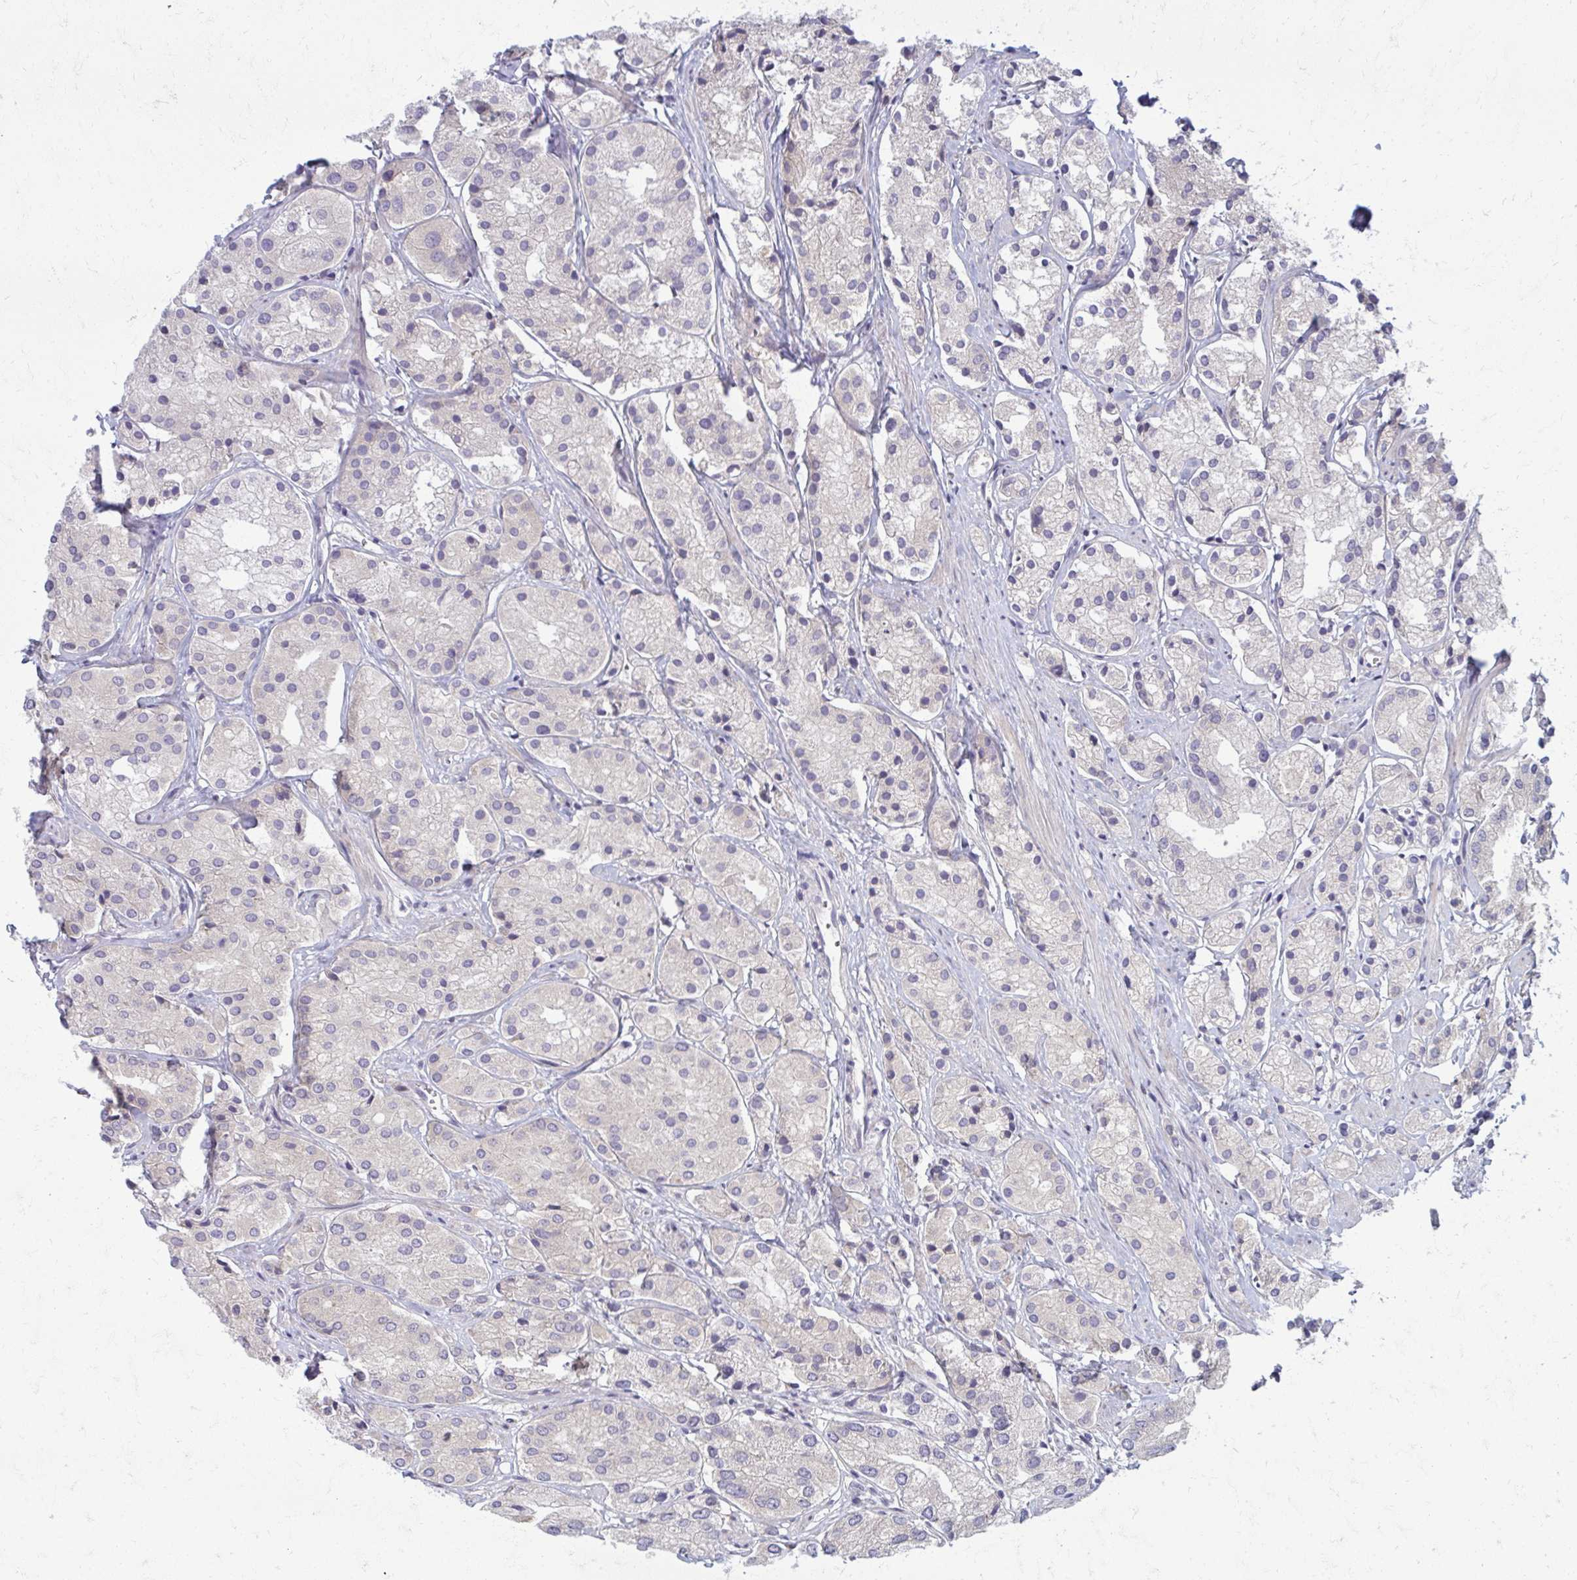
{"staining": {"intensity": "weak", "quantity": "25%-75%", "location": "cytoplasmic/membranous"}, "tissue": "prostate cancer", "cell_type": "Tumor cells", "image_type": "cancer", "snomed": [{"axis": "morphology", "description": "Adenocarcinoma, Low grade"}, {"axis": "topography", "description": "Prostate"}], "caption": "IHC image of neoplastic tissue: human prostate low-grade adenocarcinoma stained using IHC demonstrates low levels of weak protein expression localized specifically in the cytoplasmic/membranous of tumor cells, appearing as a cytoplasmic/membranous brown color.", "gene": "CEMP1", "patient": {"sex": "male", "age": 69}}